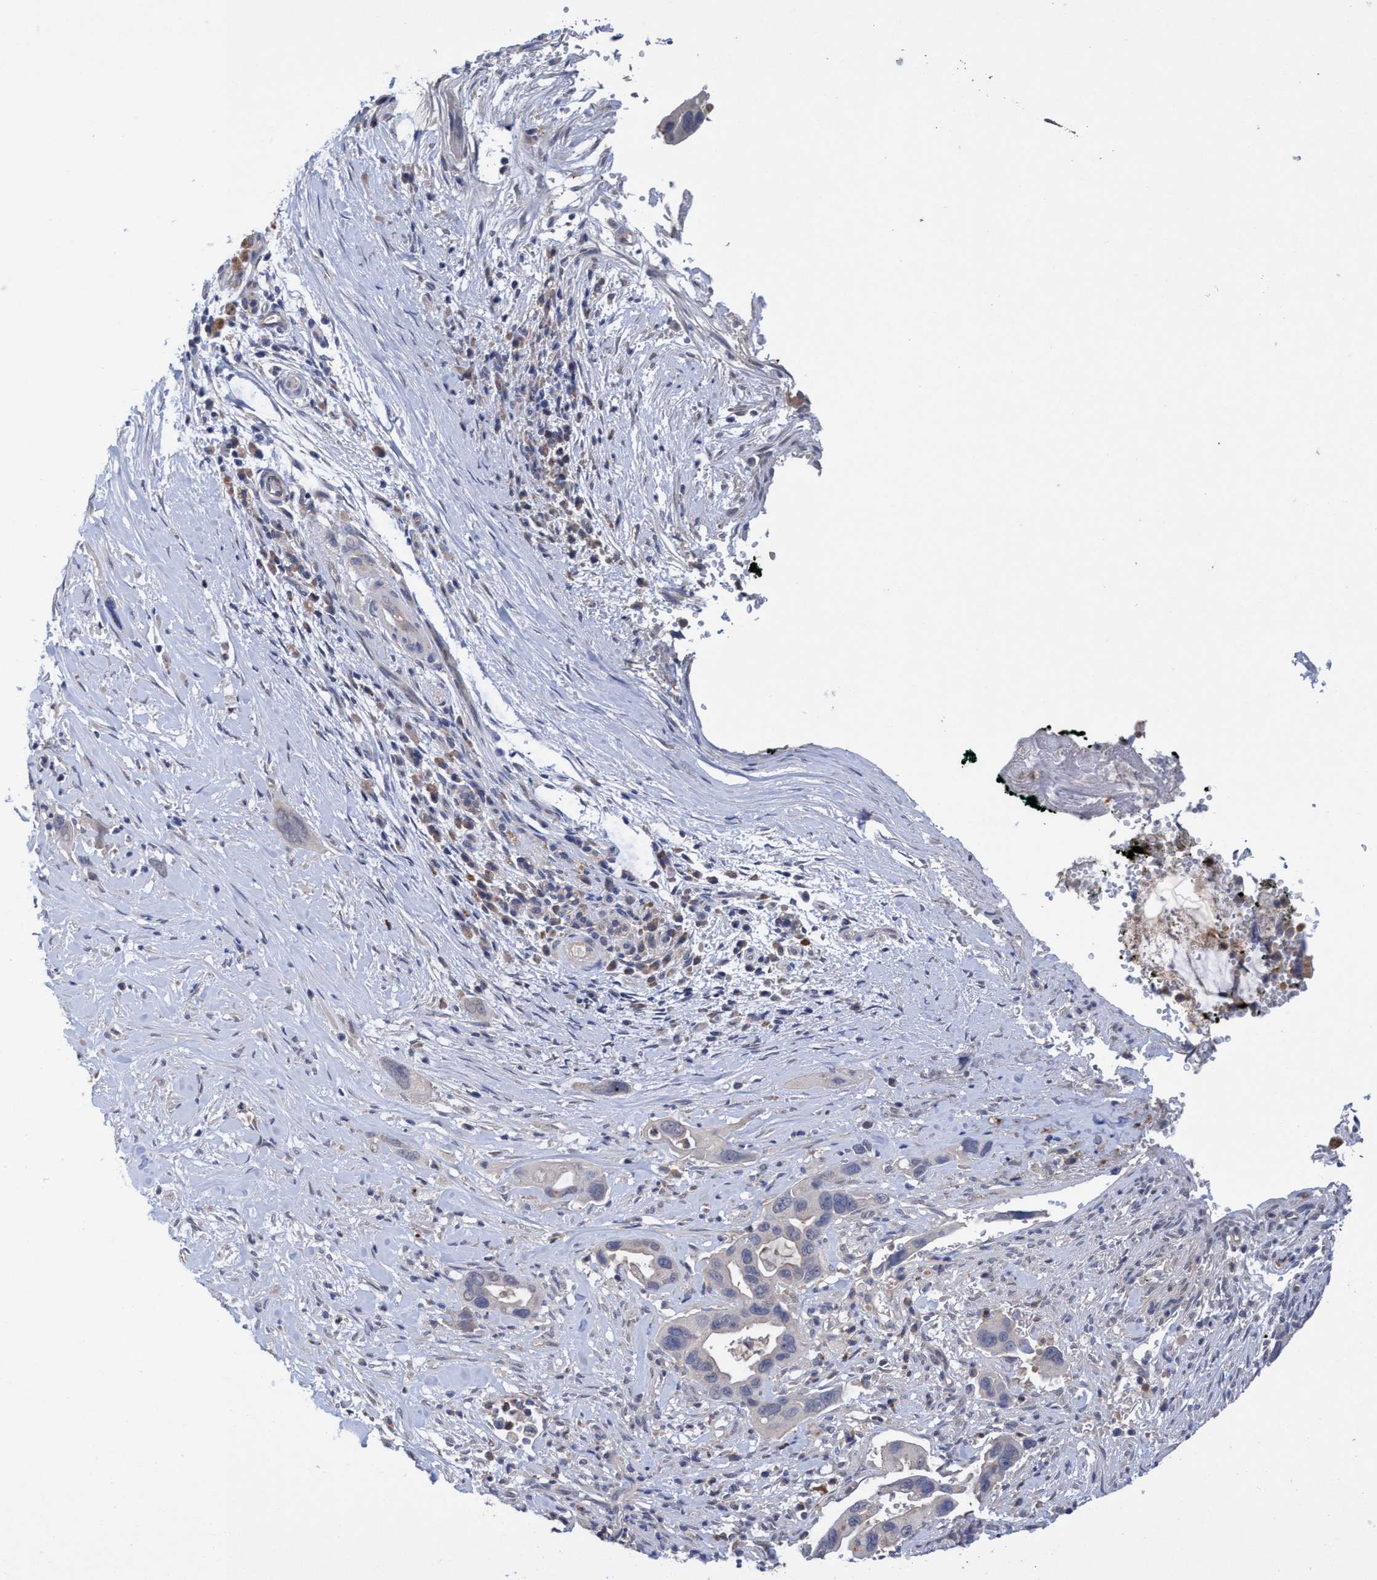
{"staining": {"intensity": "negative", "quantity": "none", "location": "none"}, "tissue": "pancreatic cancer", "cell_type": "Tumor cells", "image_type": "cancer", "snomed": [{"axis": "morphology", "description": "Adenocarcinoma, NOS"}, {"axis": "topography", "description": "Pancreas"}], "caption": "This is an immunohistochemistry (IHC) micrograph of human adenocarcinoma (pancreatic). There is no positivity in tumor cells.", "gene": "SEMA4D", "patient": {"sex": "female", "age": 70}}